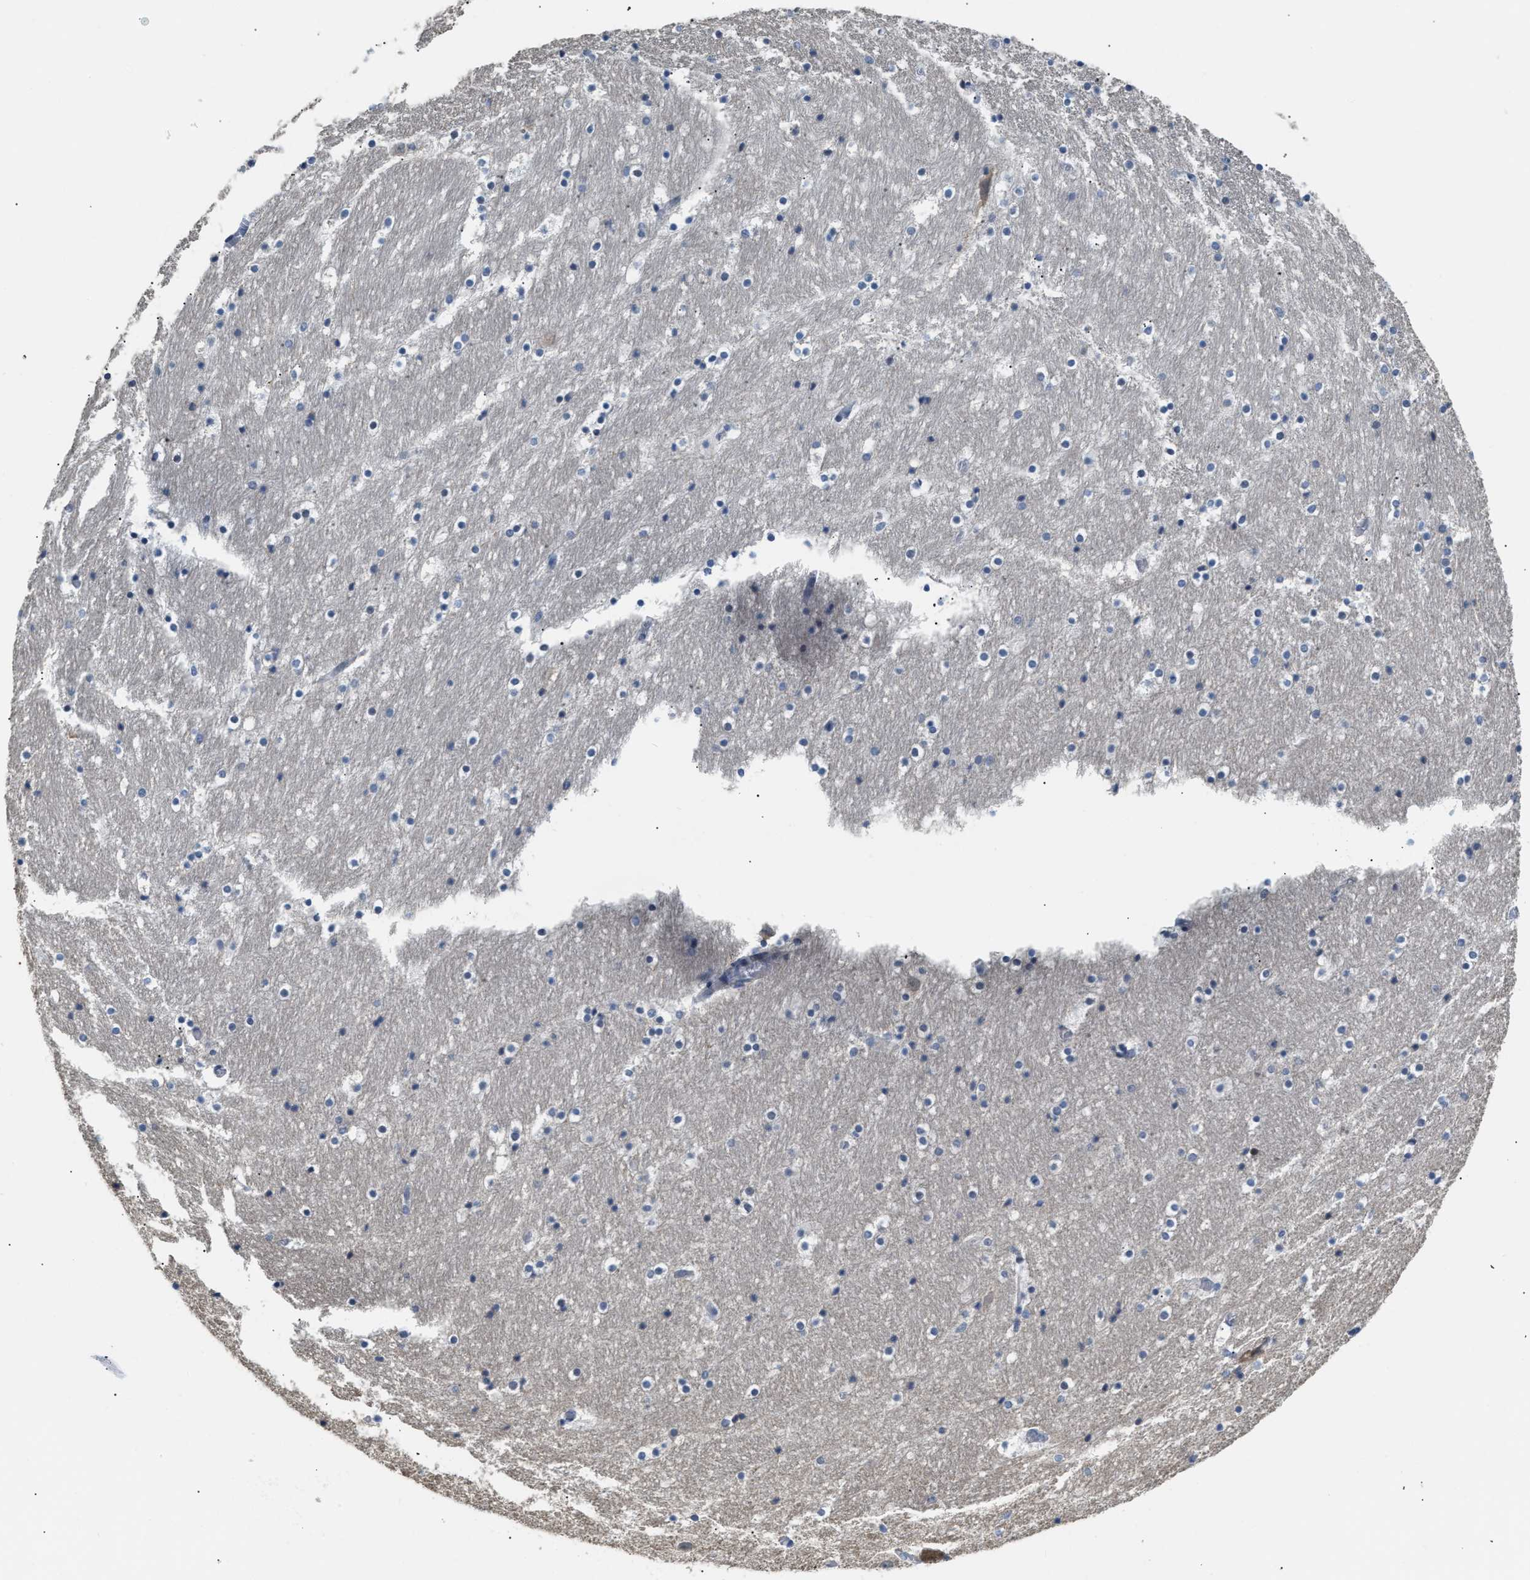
{"staining": {"intensity": "negative", "quantity": "none", "location": "none"}, "tissue": "hippocampus", "cell_type": "Glial cells", "image_type": "normal", "snomed": [{"axis": "morphology", "description": "Normal tissue, NOS"}, {"axis": "topography", "description": "Hippocampus"}], "caption": "Immunohistochemistry (IHC) image of normal hippocampus: hippocampus stained with DAB (3,3'-diaminobenzidine) reveals no significant protein staining in glial cells. Nuclei are stained in blue.", "gene": "CLGN", "patient": {"sex": "male", "age": 45}}